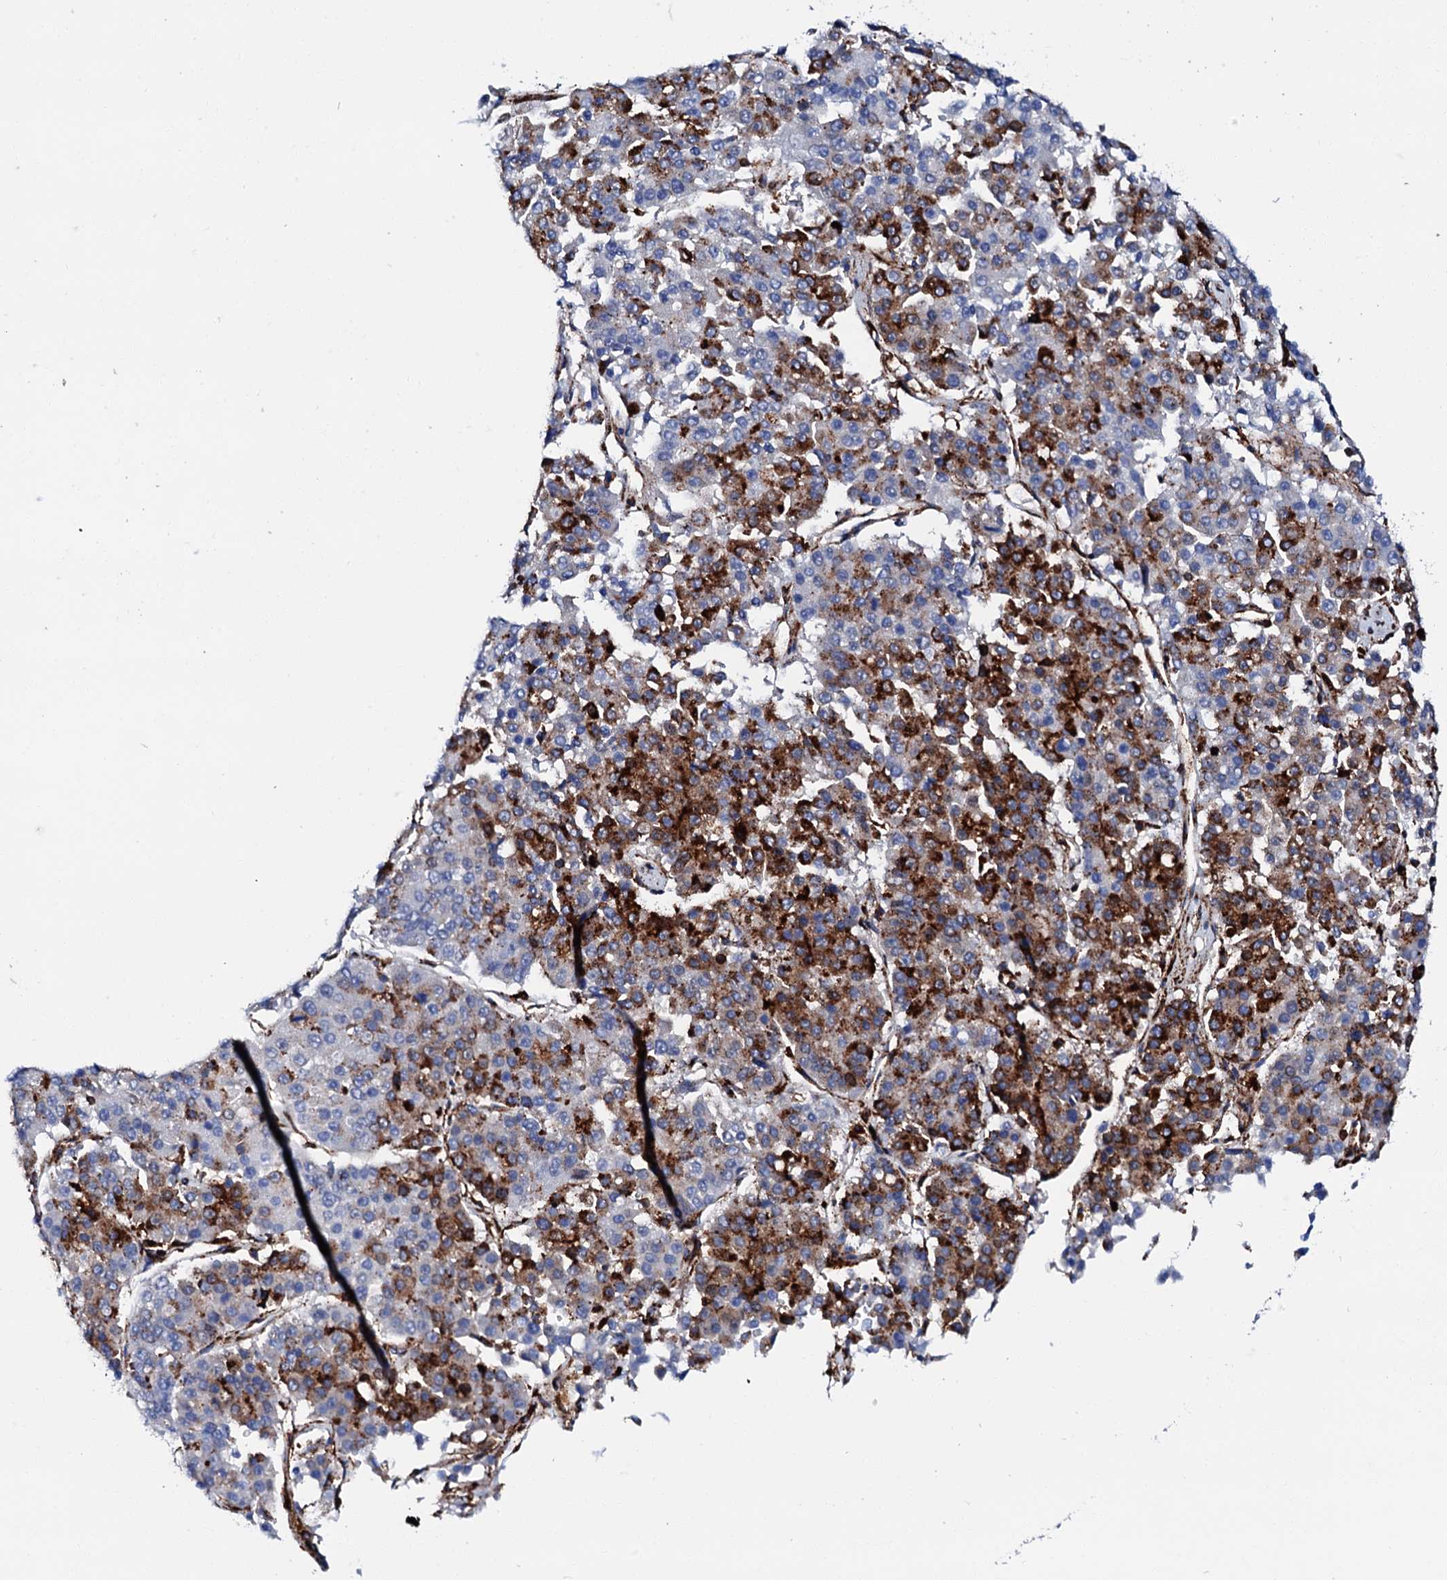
{"staining": {"intensity": "strong", "quantity": "<25%", "location": "cytoplasmic/membranous"}, "tissue": "pancreatic cancer", "cell_type": "Tumor cells", "image_type": "cancer", "snomed": [{"axis": "morphology", "description": "Adenocarcinoma, NOS"}, {"axis": "topography", "description": "Pancreas"}], "caption": "Pancreatic cancer was stained to show a protein in brown. There is medium levels of strong cytoplasmic/membranous positivity in about <25% of tumor cells.", "gene": "MED13L", "patient": {"sex": "male", "age": 50}}